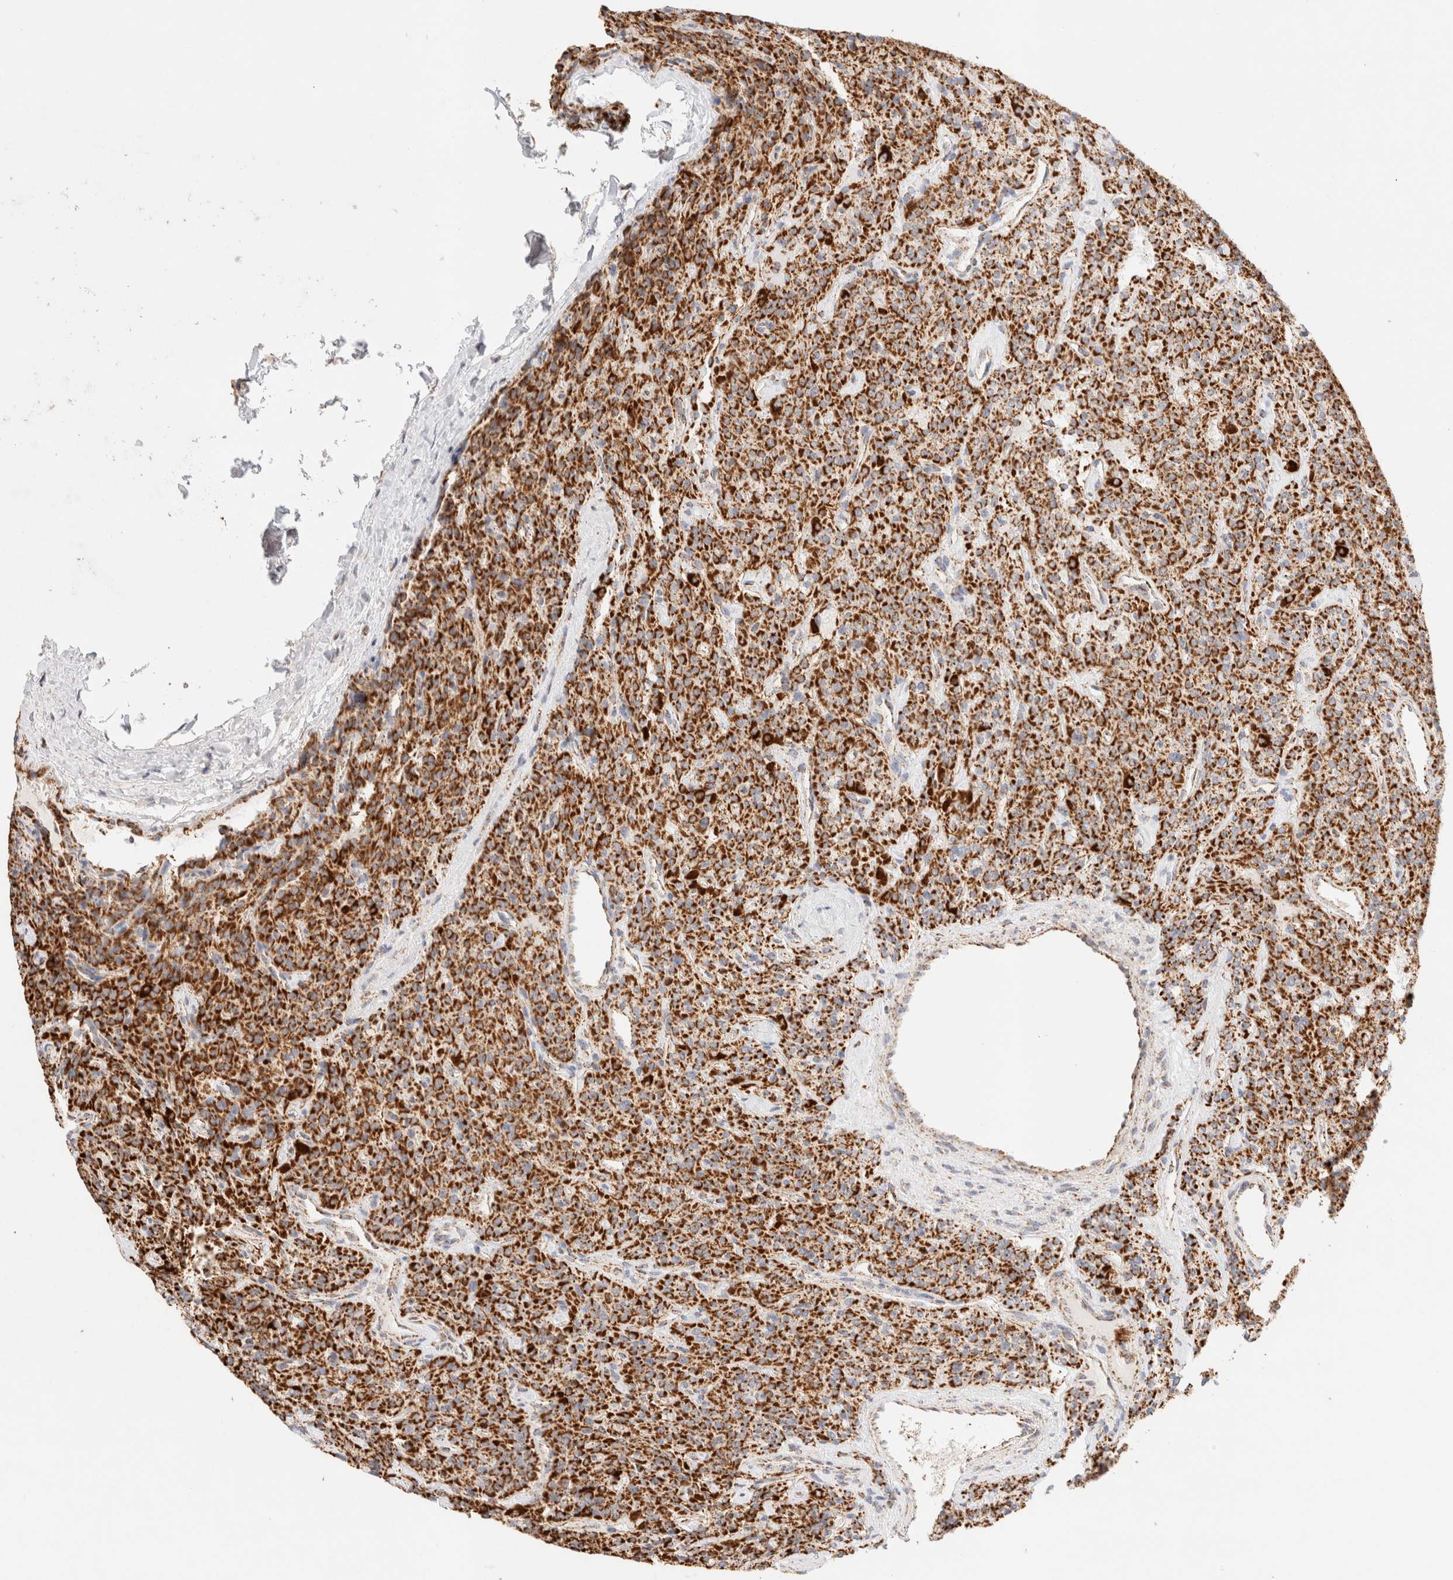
{"staining": {"intensity": "strong", "quantity": ">75%", "location": "cytoplasmic/membranous"}, "tissue": "parathyroid gland", "cell_type": "Glandular cells", "image_type": "normal", "snomed": [{"axis": "morphology", "description": "Normal tissue, NOS"}, {"axis": "topography", "description": "Parathyroid gland"}], "caption": "Glandular cells demonstrate high levels of strong cytoplasmic/membranous expression in approximately >75% of cells in benign human parathyroid gland. The protein is stained brown, and the nuclei are stained in blue (DAB (3,3'-diaminobenzidine) IHC with brightfield microscopy, high magnification).", "gene": "PHB2", "patient": {"sex": "male", "age": 46}}